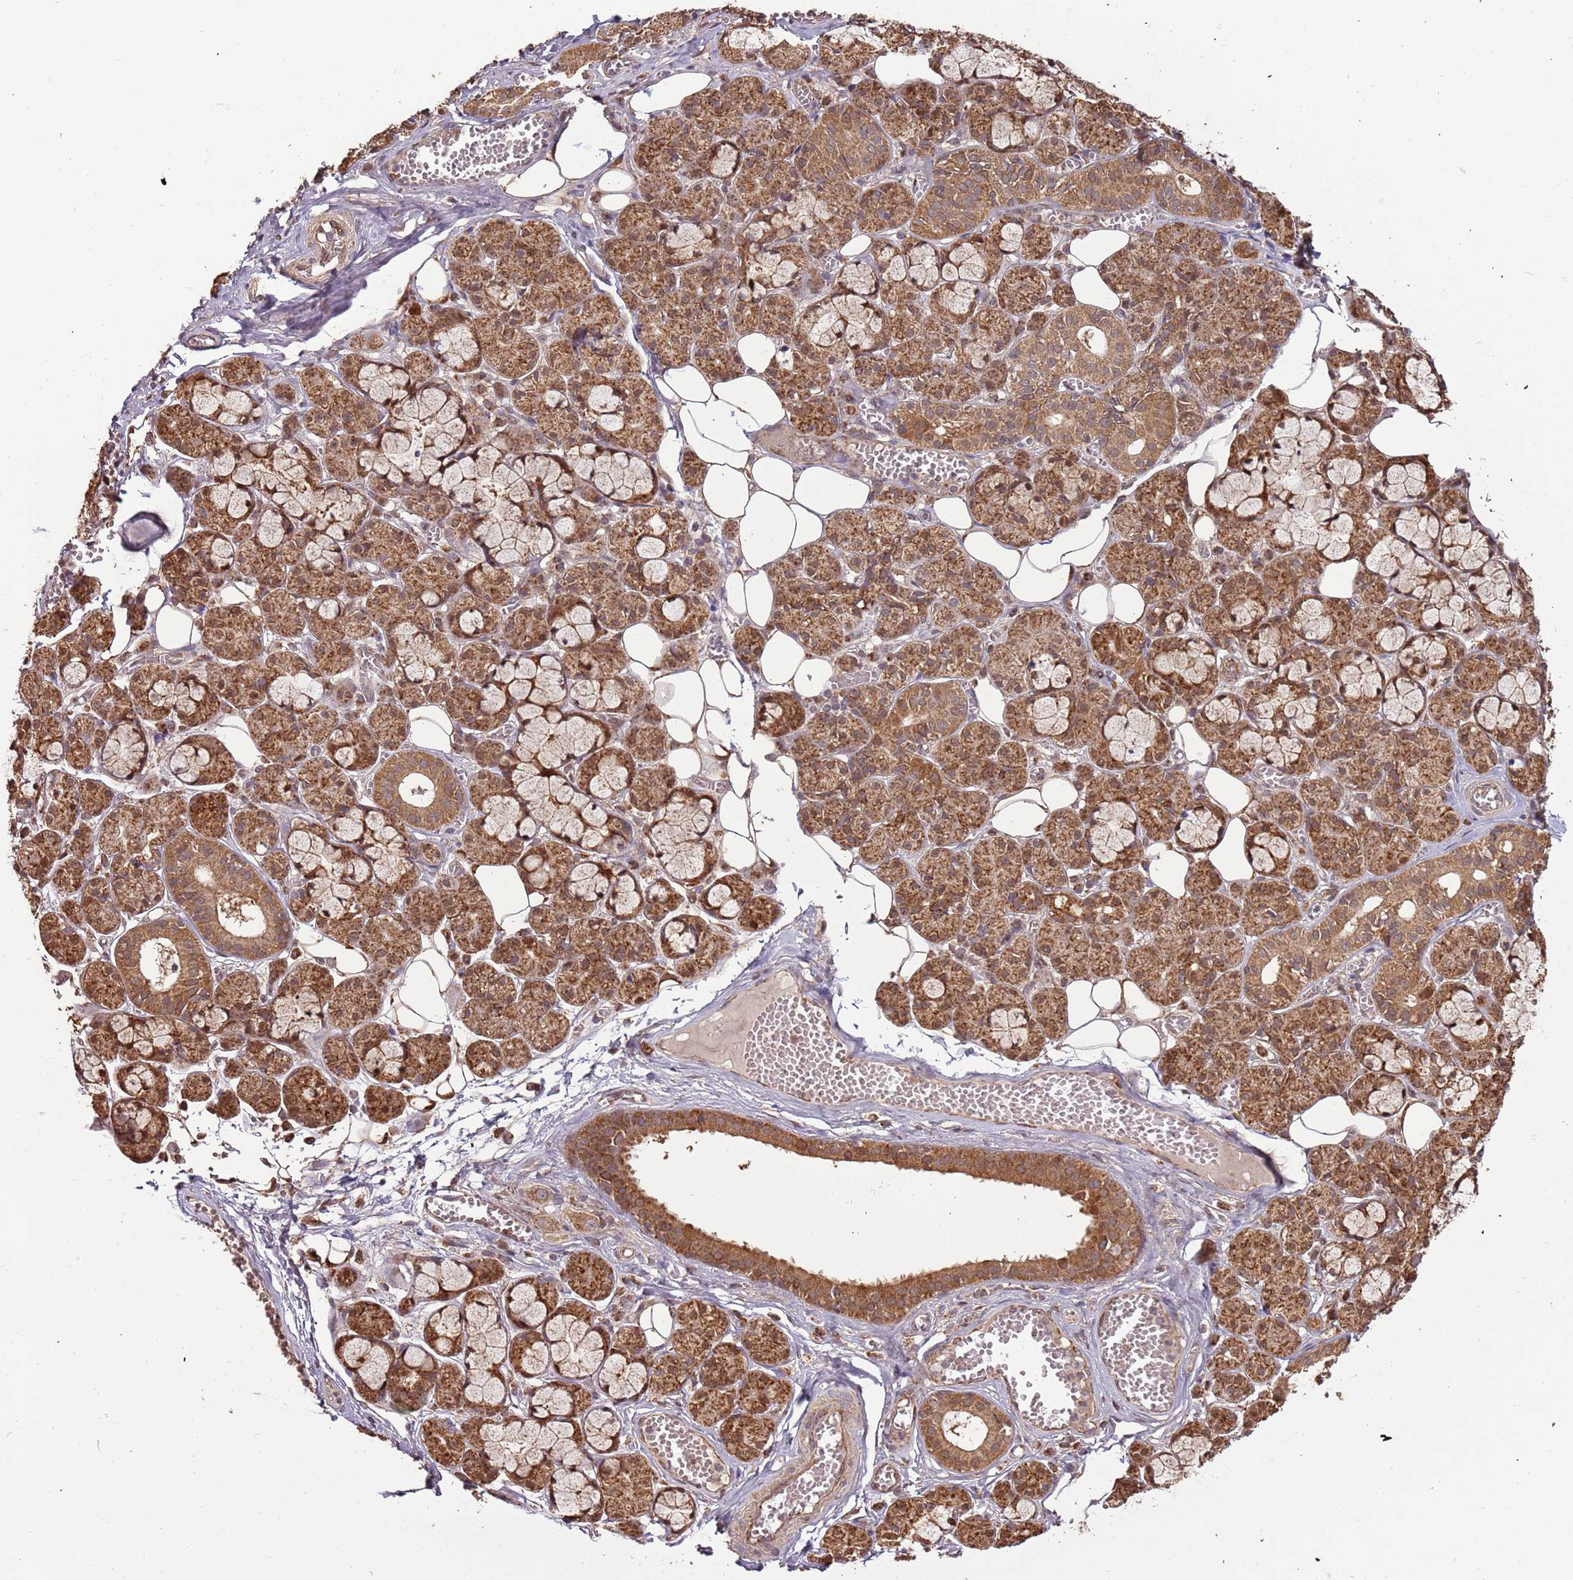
{"staining": {"intensity": "strong", "quantity": ">75%", "location": "cytoplasmic/membranous,nuclear"}, "tissue": "salivary gland", "cell_type": "Glandular cells", "image_type": "normal", "snomed": [{"axis": "morphology", "description": "Normal tissue, NOS"}, {"axis": "topography", "description": "Salivary gland"}], "caption": "Protein expression analysis of unremarkable human salivary gland reveals strong cytoplasmic/membranous,nuclear positivity in approximately >75% of glandular cells. The staining is performed using DAB brown chromogen to label protein expression. The nuclei are counter-stained blue using hematoxylin.", "gene": "IL17RD", "patient": {"sex": "male", "age": 63}}